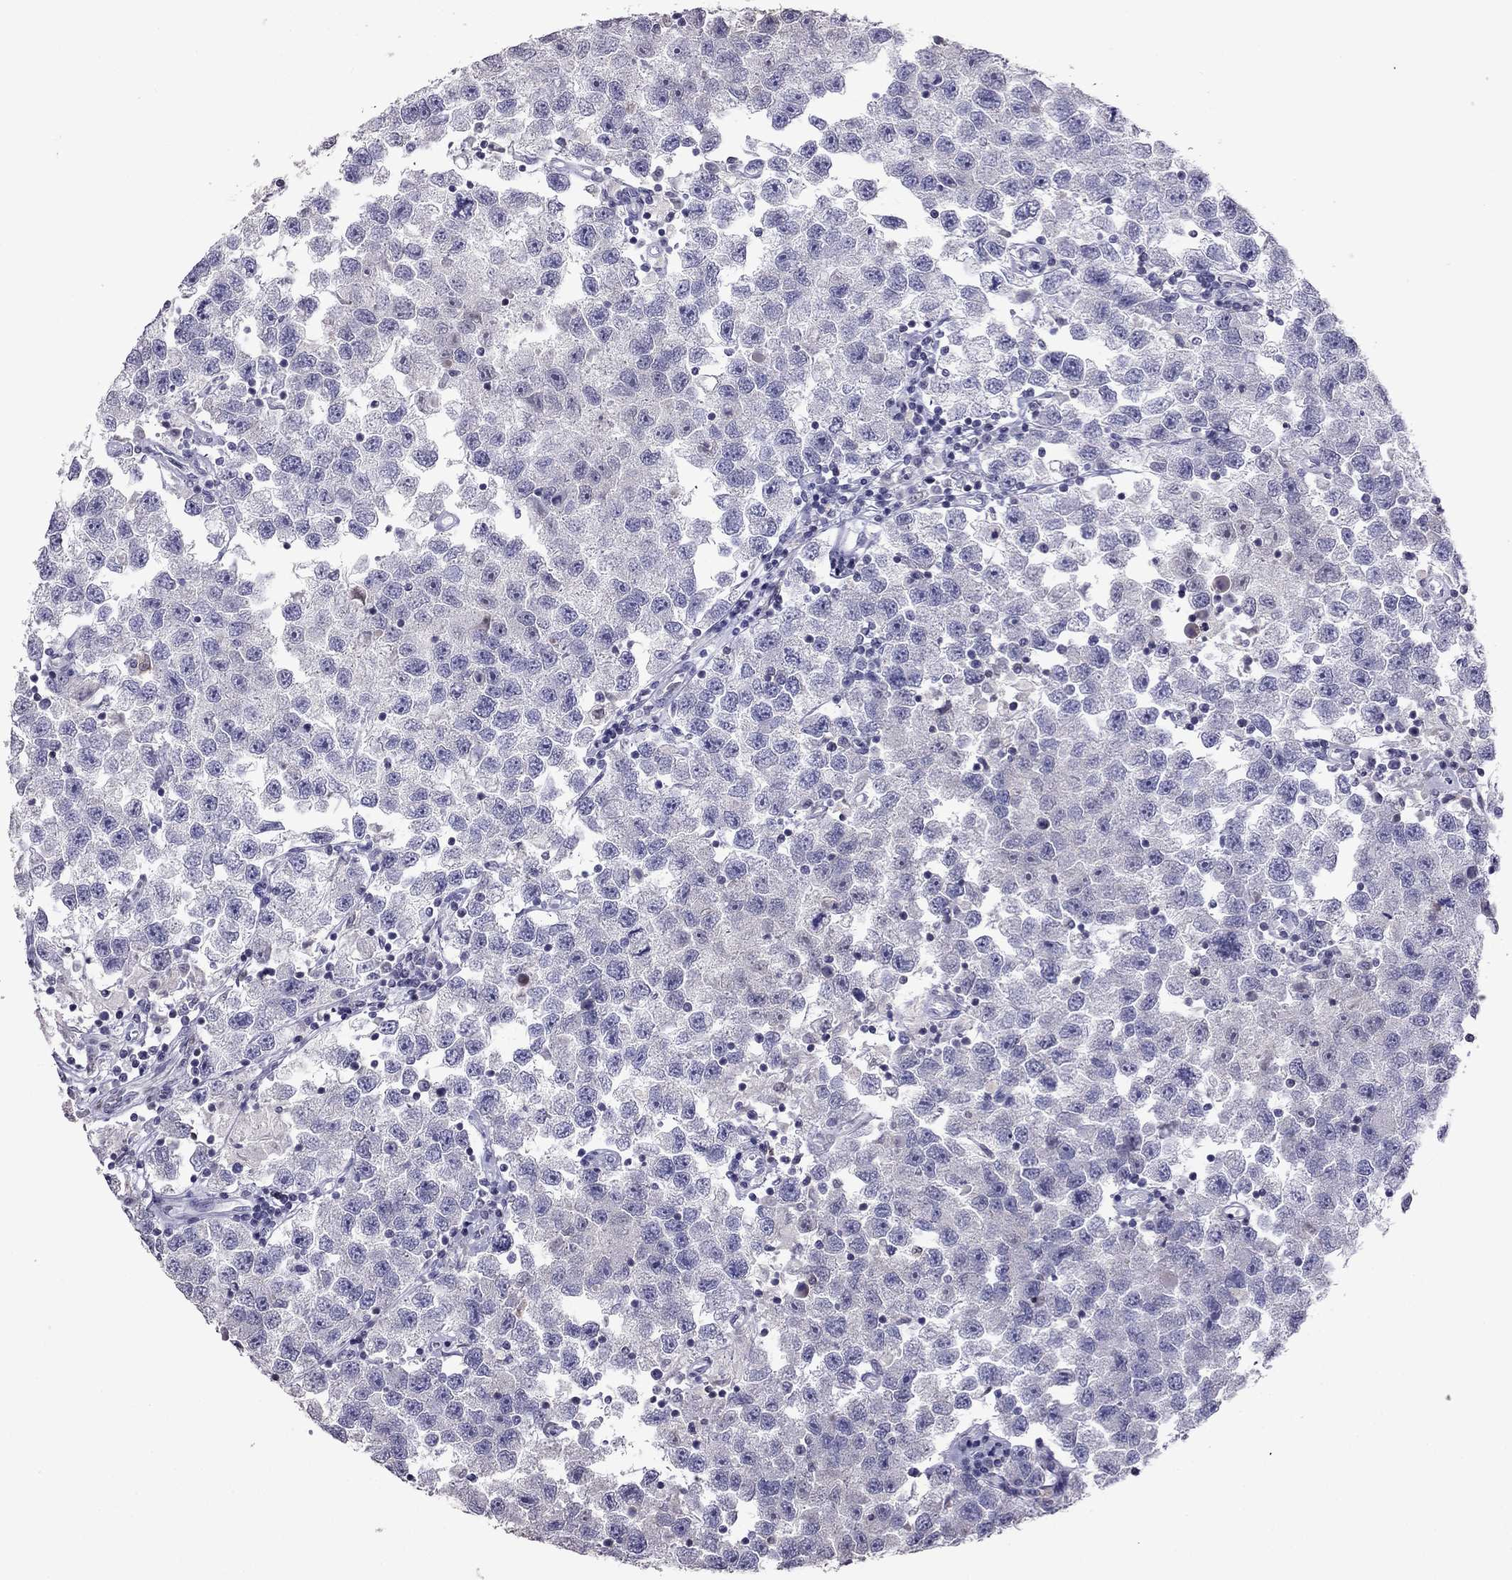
{"staining": {"intensity": "negative", "quantity": "none", "location": "none"}, "tissue": "testis cancer", "cell_type": "Tumor cells", "image_type": "cancer", "snomed": [{"axis": "morphology", "description": "Seminoma, NOS"}, {"axis": "topography", "description": "Testis"}], "caption": "DAB immunohistochemical staining of human testis cancer shows no significant expression in tumor cells. Brightfield microscopy of IHC stained with DAB (brown) and hematoxylin (blue), captured at high magnification.", "gene": "RGS8", "patient": {"sex": "male", "age": 26}}